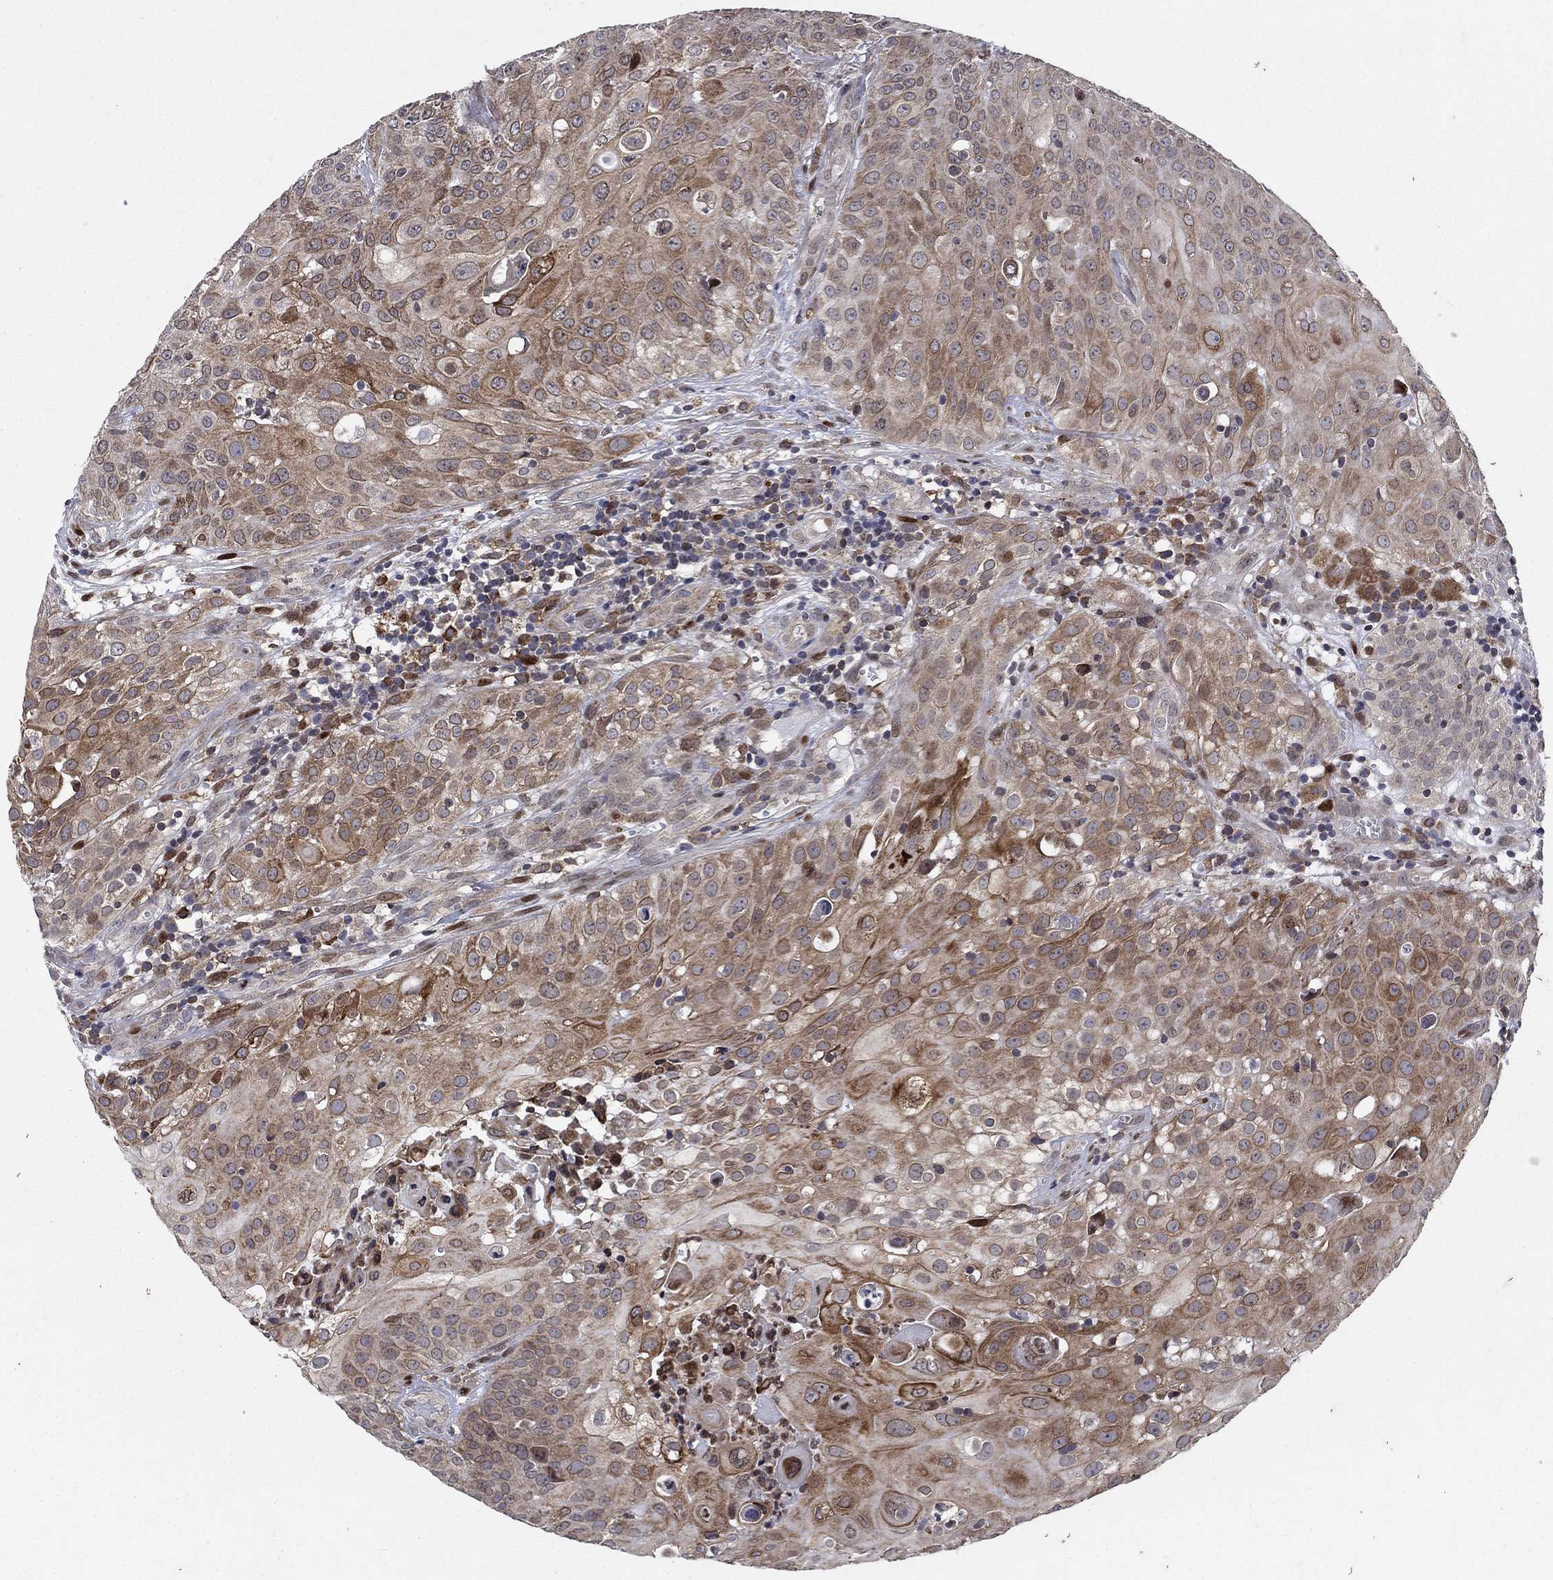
{"staining": {"intensity": "moderate", "quantity": ">75%", "location": "cytoplasmic/membranous"}, "tissue": "urothelial cancer", "cell_type": "Tumor cells", "image_type": "cancer", "snomed": [{"axis": "morphology", "description": "Urothelial carcinoma, High grade"}, {"axis": "topography", "description": "Urinary bladder"}], "caption": "Protein expression analysis of urothelial cancer reveals moderate cytoplasmic/membranous staining in approximately >75% of tumor cells.", "gene": "DHRS7", "patient": {"sex": "female", "age": 79}}